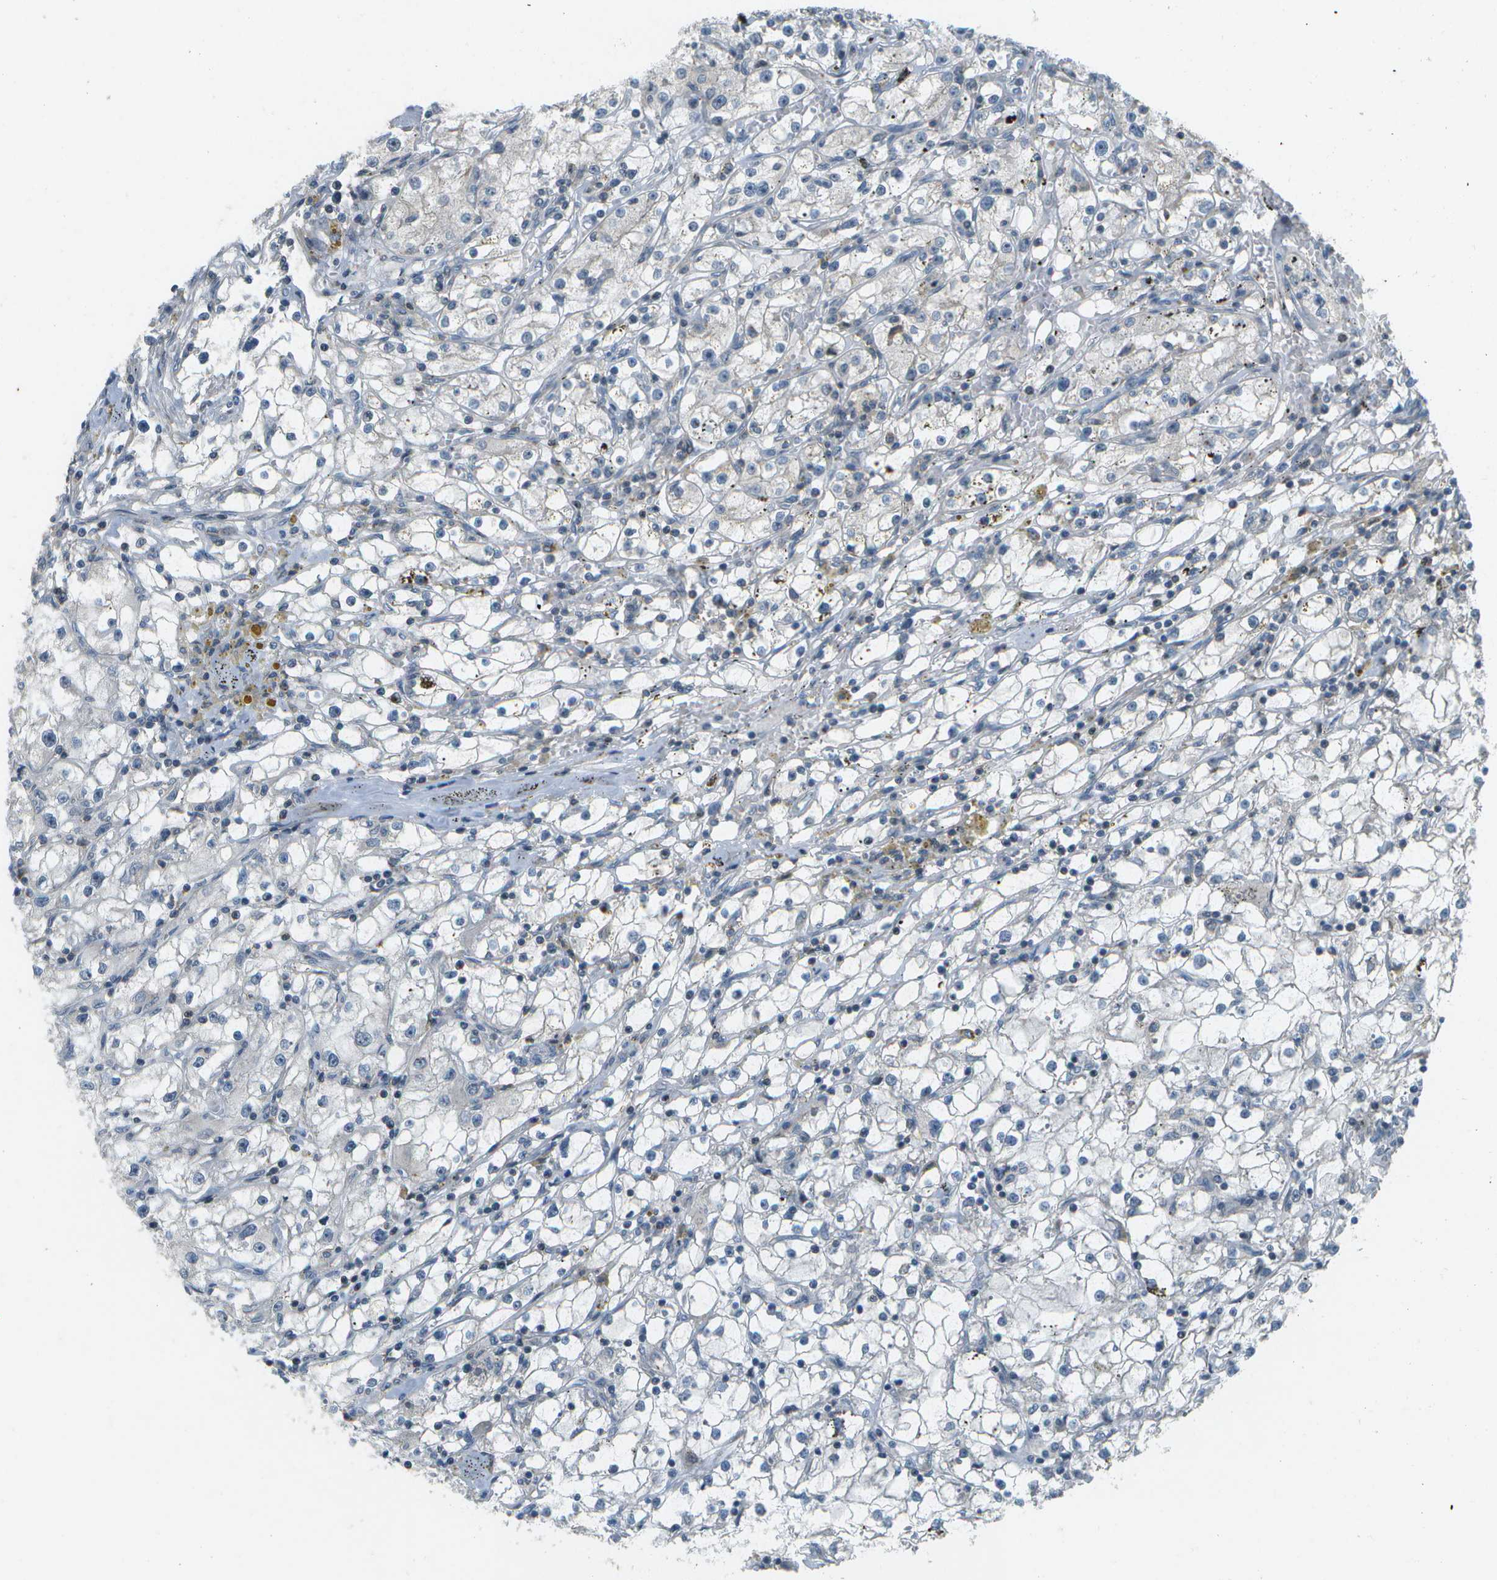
{"staining": {"intensity": "negative", "quantity": "none", "location": "none"}, "tissue": "renal cancer", "cell_type": "Tumor cells", "image_type": "cancer", "snomed": [{"axis": "morphology", "description": "Adenocarcinoma, NOS"}, {"axis": "topography", "description": "Kidney"}], "caption": "Renal cancer stained for a protein using IHC reveals no expression tumor cells.", "gene": "WNK2", "patient": {"sex": "male", "age": 56}}